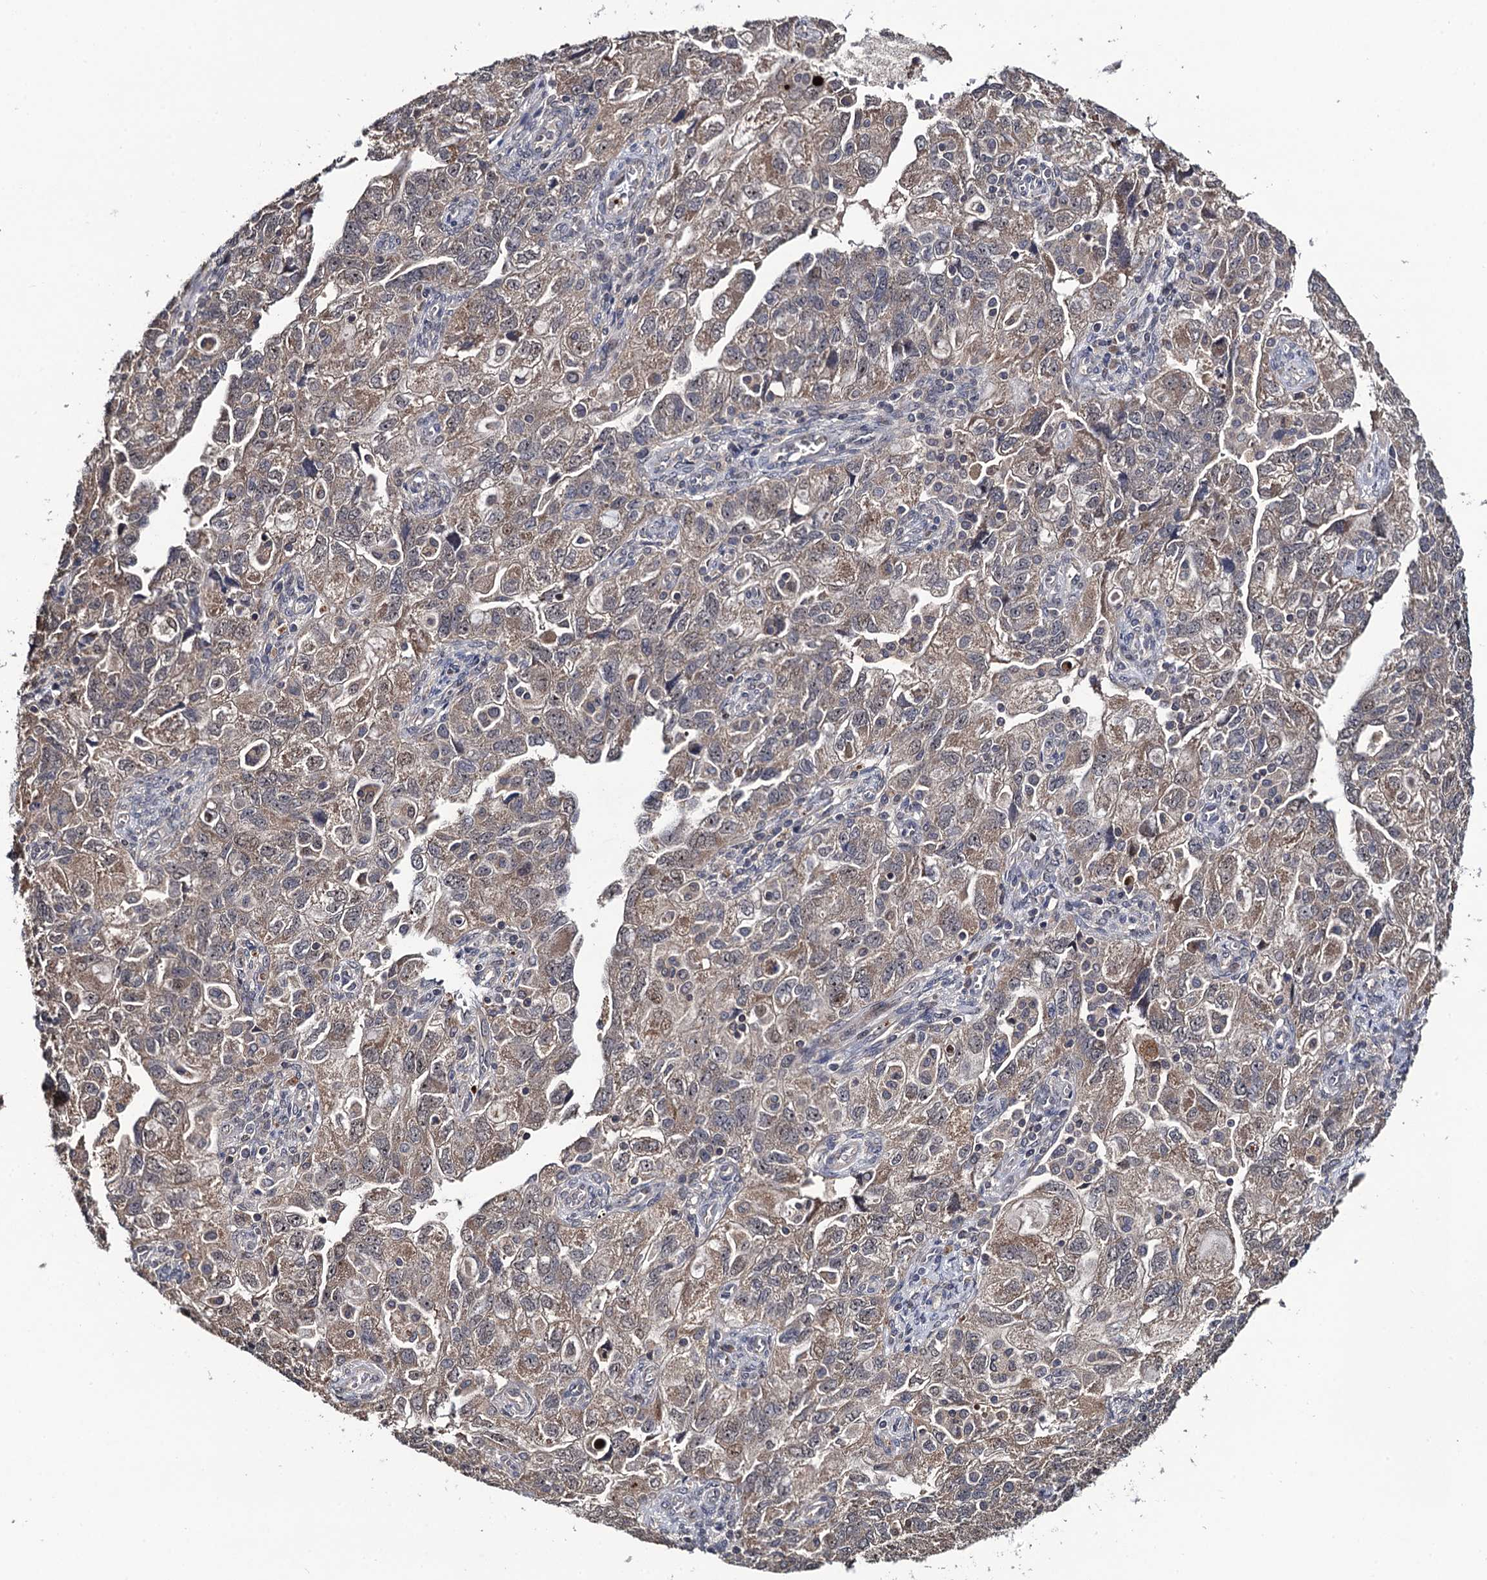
{"staining": {"intensity": "weak", "quantity": "25%-75%", "location": "cytoplasmic/membranous"}, "tissue": "ovarian cancer", "cell_type": "Tumor cells", "image_type": "cancer", "snomed": [{"axis": "morphology", "description": "Carcinoma, NOS"}, {"axis": "morphology", "description": "Cystadenocarcinoma, serous, NOS"}, {"axis": "topography", "description": "Ovary"}], "caption": "Weak cytoplasmic/membranous protein expression is identified in about 25%-75% of tumor cells in ovarian cancer (serous cystadenocarcinoma).", "gene": "LRRC63", "patient": {"sex": "female", "age": 69}}